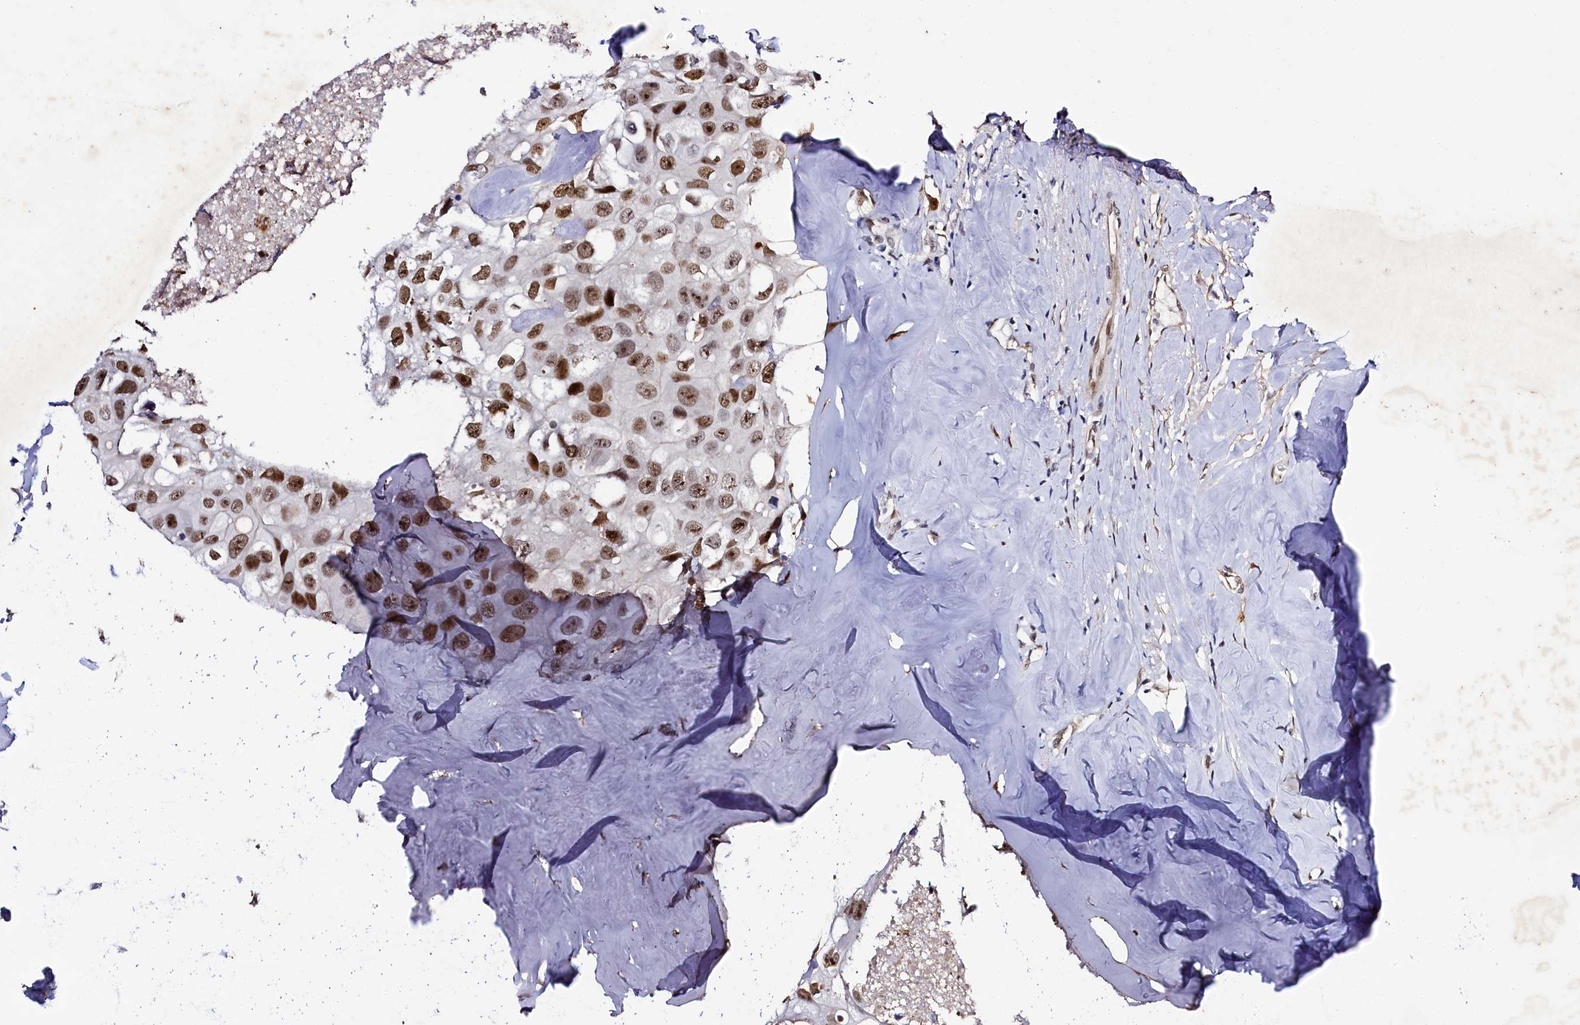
{"staining": {"intensity": "strong", "quantity": ">75%", "location": "nuclear"}, "tissue": "head and neck cancer", "cell_type": "Tumor cells", "image_type": "cancer", "snomed": [{"axis": "morphology", "description": "Adenocarcinoma, NOS"}, {"axis": "morphology", "description": "Adenocarcinoma, metastatic, NOS"}, {"axis": "topography", "description": "Head-Neck"}], "caption": "The image exhibits staining of head and neck cancer, revealing strong nuclear protein positivity (brown color) within tumor cells. The protein of interest is stained brown, and the nuclei are stained in blue (DAB IHC with brightfield microscopy, high magnification).", "gene": "SAMD10", "patient": {"sex": "male", "age": 75}}